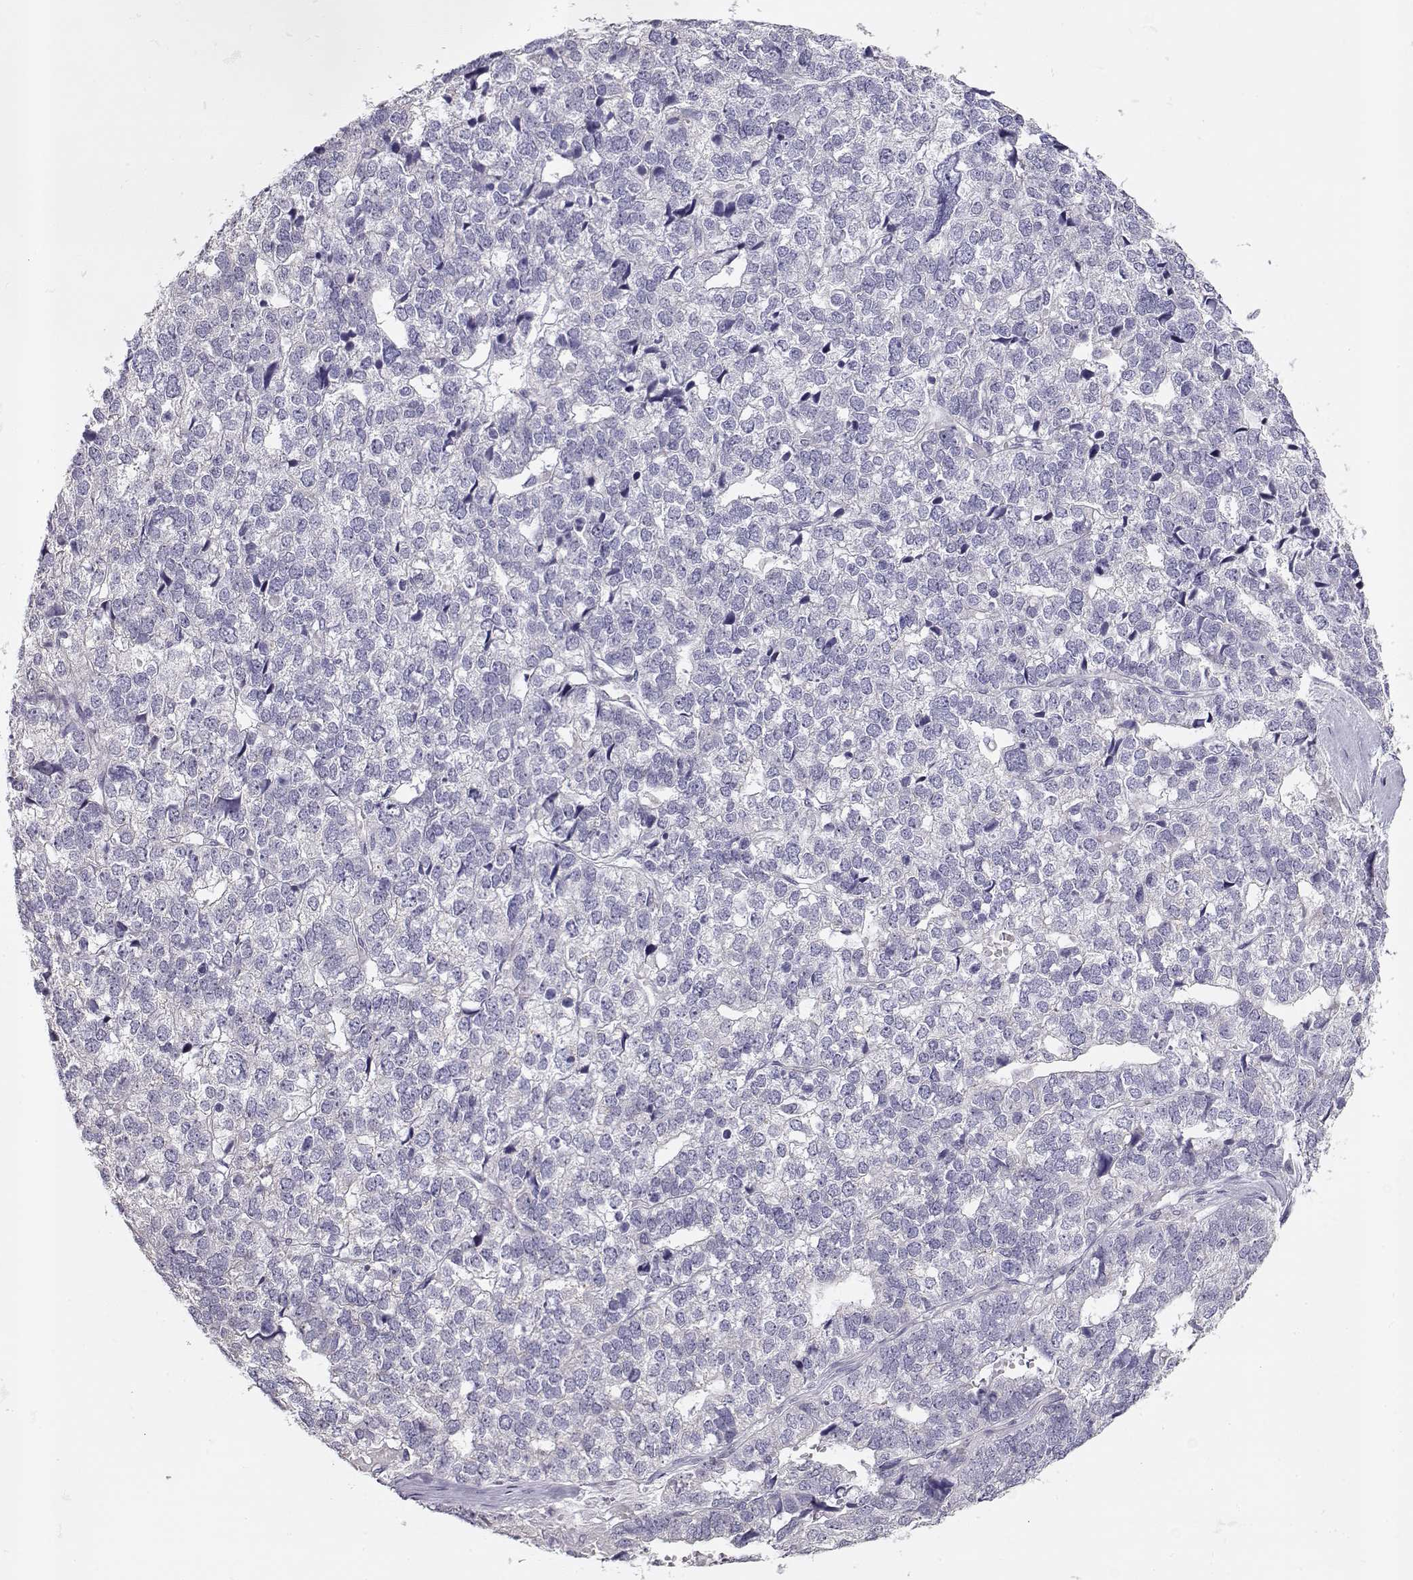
{"staining": {"intensity": "negative", "quantity": "none", "location": "none"}, "tissue": "stomach cancer", "cell_type": "Tumor cells", "image_type": "cancer", "snomed": [{"axis": "morphology", "description": "Adenocarcinoma, NOS"}, {"axis": "topography", "description": "Stomach"}], "caption": "The image displays no staining of tumor cells in adenocarcinoma (stomach). The staining was performed using DAB to visualize the protein expression in brown, while the nuclei were stained in blue with hematoxylin (Magnification: 20x).", "gene": "GLIPR1L2", "patient": {"sex": "male", "age": 69}}